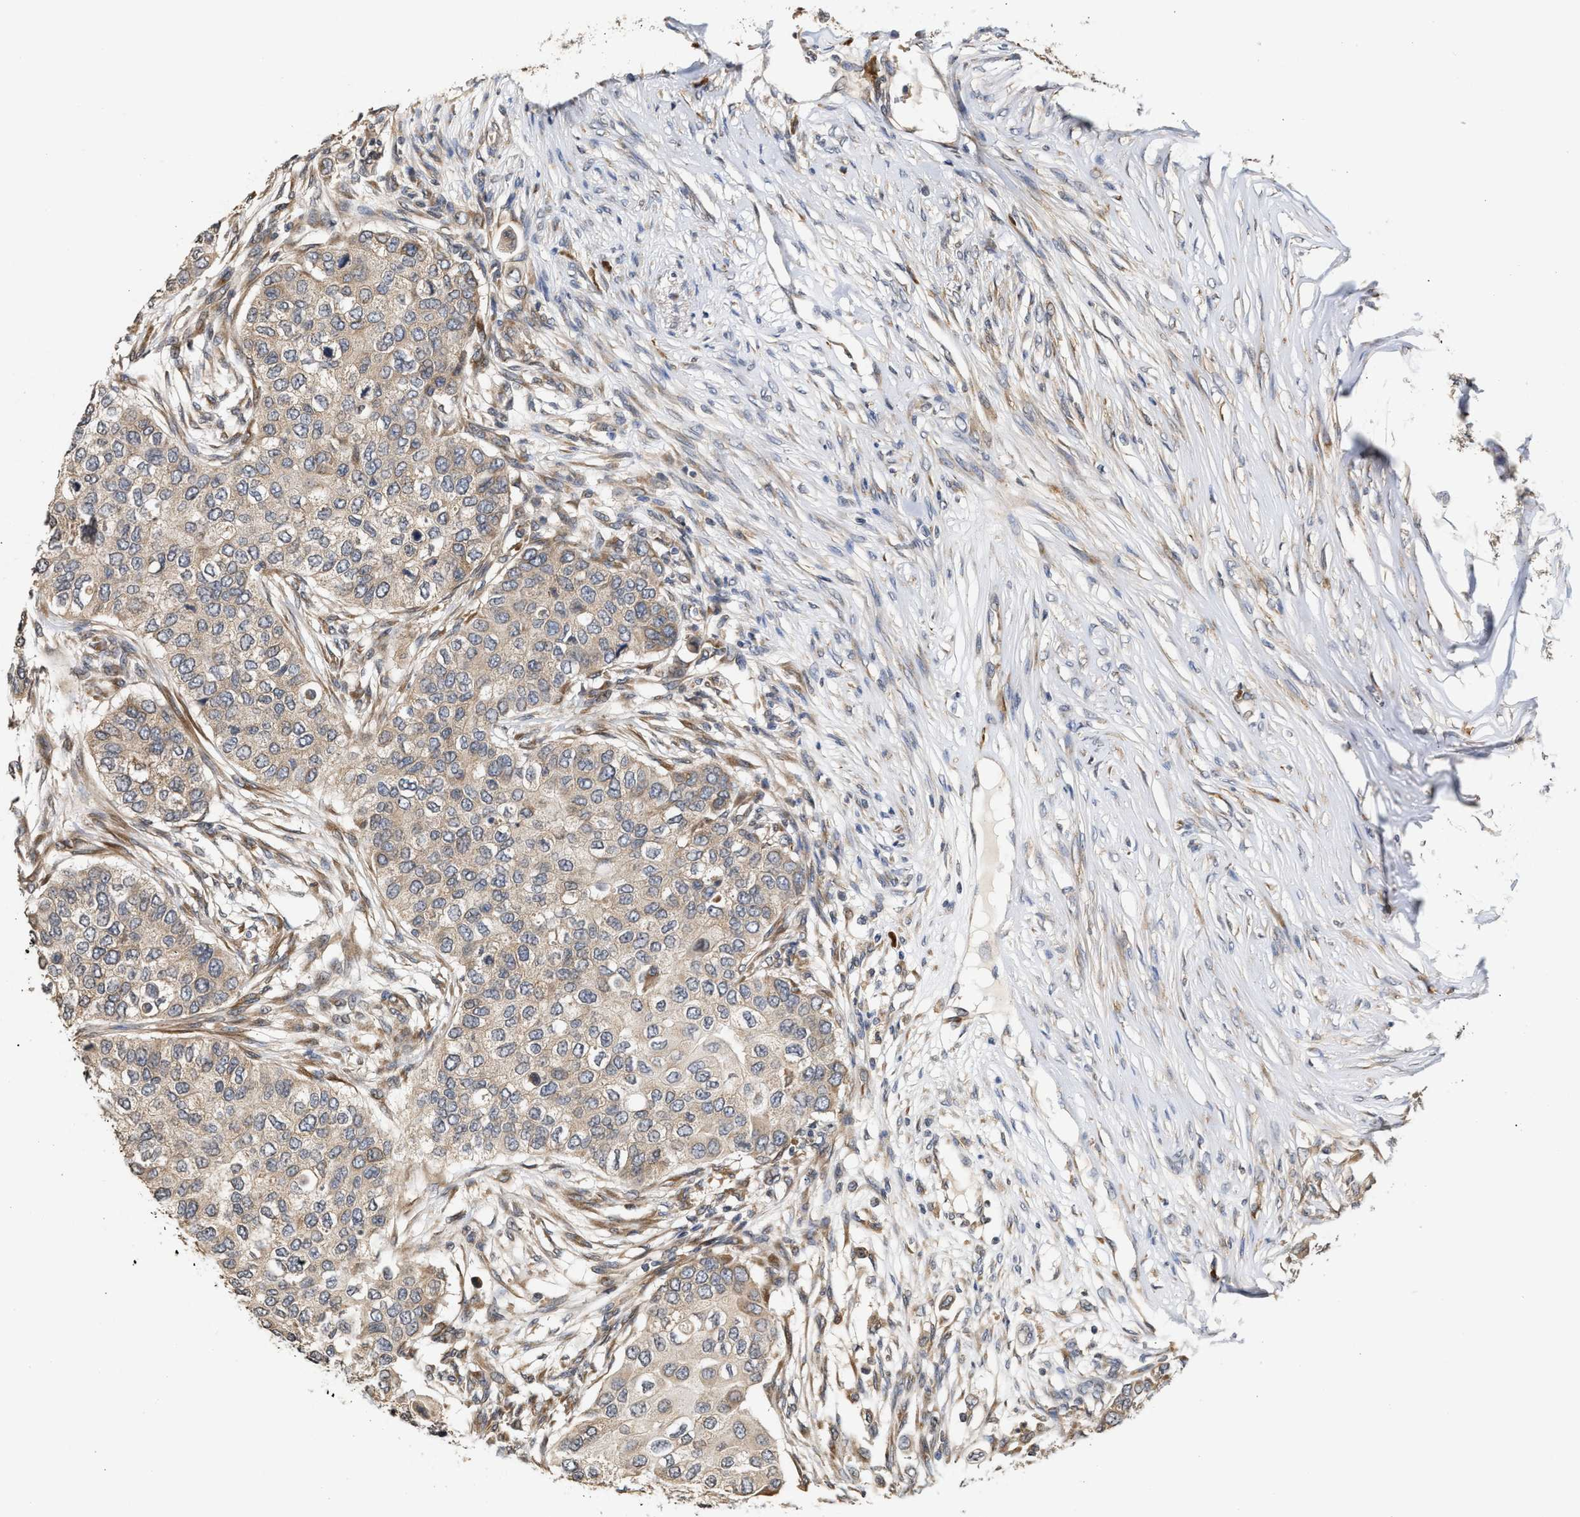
{"staining": {"intensity": "weak", "quantity": "<25%", "location": "cytoplasmic/membranous"}, "tissue": "breast cancer", "cell_type": "Tumor cells", "image_type": "cancer", "snomed": [{"axis": "morphology", "description": "Normal tissue, NOS"}, {"axis": "morphology", "description": "Duct carcinoma"}, {"axis": "topography", "description": "Breast"}], "caption": "This is an immunohistochemistry micrograph of breast cancer (infiltrating ductal carcinoma). There is no positivity in tumor cells.", "gene": "SAR1A", "patient": {"sex": "female", "age": 49}}